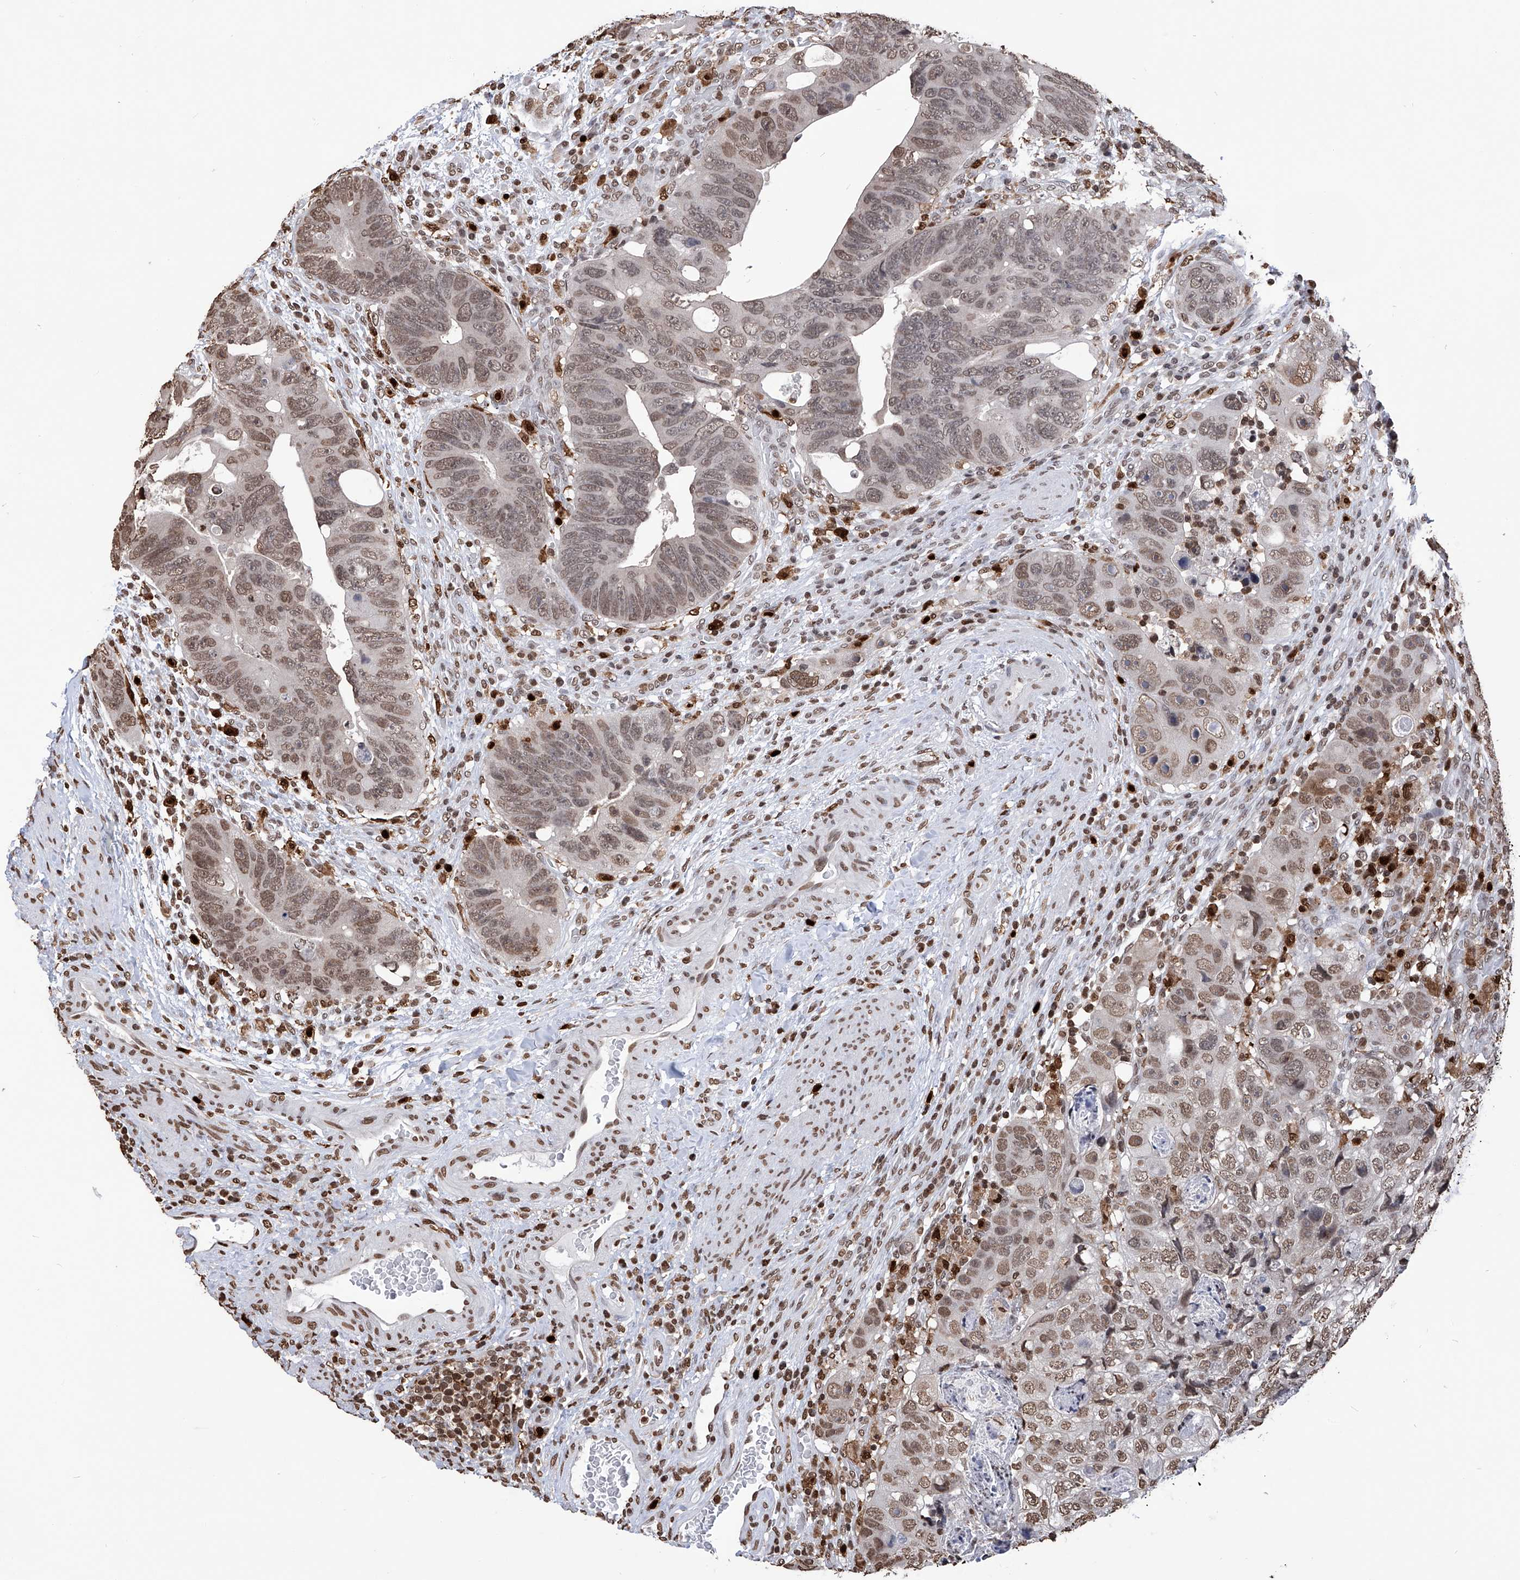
{"staining": {"intensity": "moderate", "quantity": ">75%", "location": "nuclear"}, "tissue": "colorectal cancer", "cell_type": "Tumor cells", "image_type": "cancer", "snomed": [{"axis": "morphology", "description": "Adenocarcinoma, NOS"}, {"axis": "topography", "description": "Rectum"}], "caption": "Immunohistochemistry (IHC) (DAB) staining of human colorectal adenocarcinoma exhibits moderate nuclear protein staining in about >75% of tumor cells.", "gene": "CFAP410", "patient": {"sex": "male", "age": 59}}